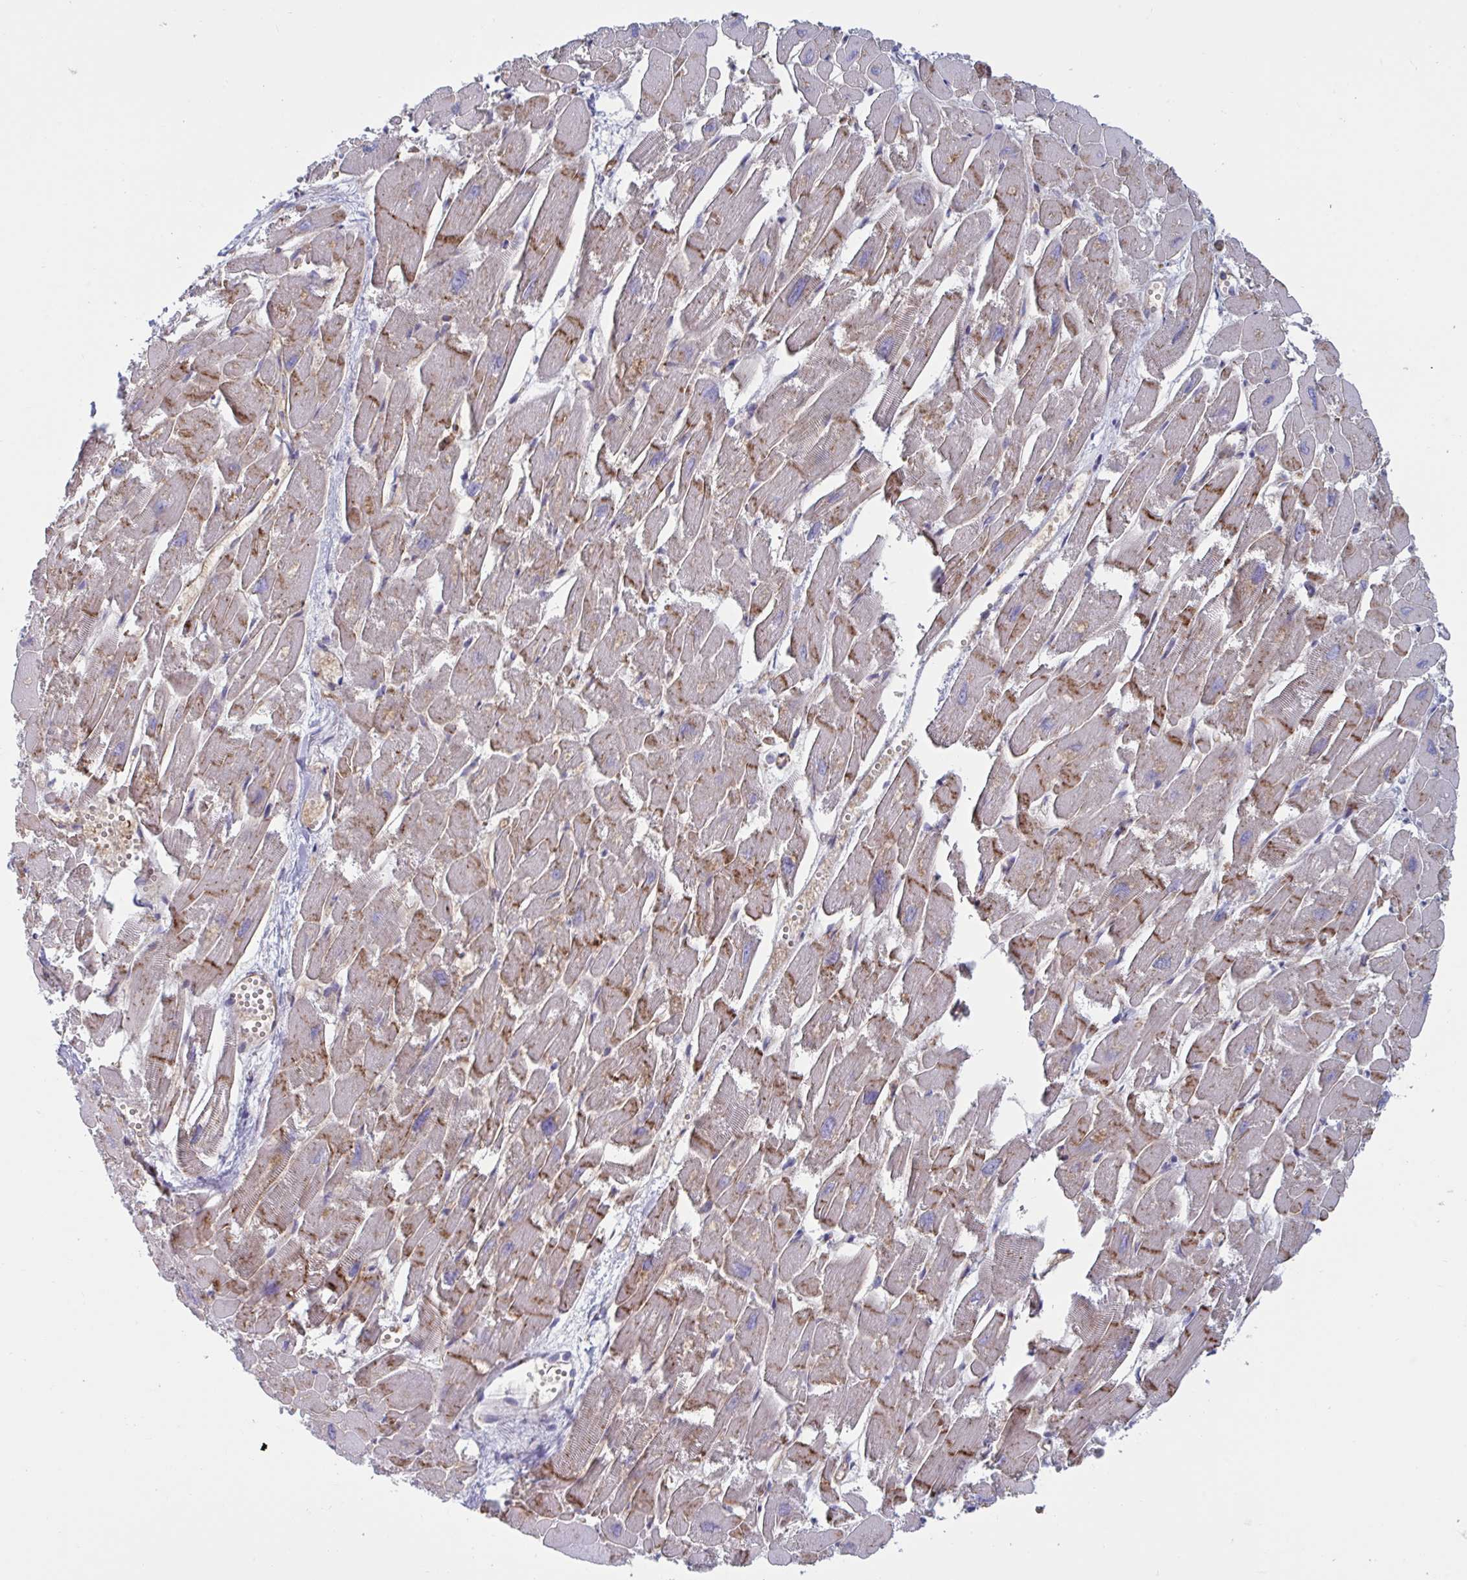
{"staining": {"intensity": "moderate", "quantity": "25%-75%", "location": "cytoplasmic/membranous"}, "tissue": "heart muscle", "cell_type": "Cardiomyocytes", "image_type": "normal", "snomed": [{"axis": "morphology", "description": "Normal tissue, NOS"}, {"axis": "topography", "description": "Heart"}], "caption": "This micrograph shows IHC staining of normal heart muscle, with medium moderate cytoplasmic/membranous expression in approximately 25%-75% of cardiomyocytes.", "gene": "SLC9A6", "patient": {"sex": "male", "age": 54}}